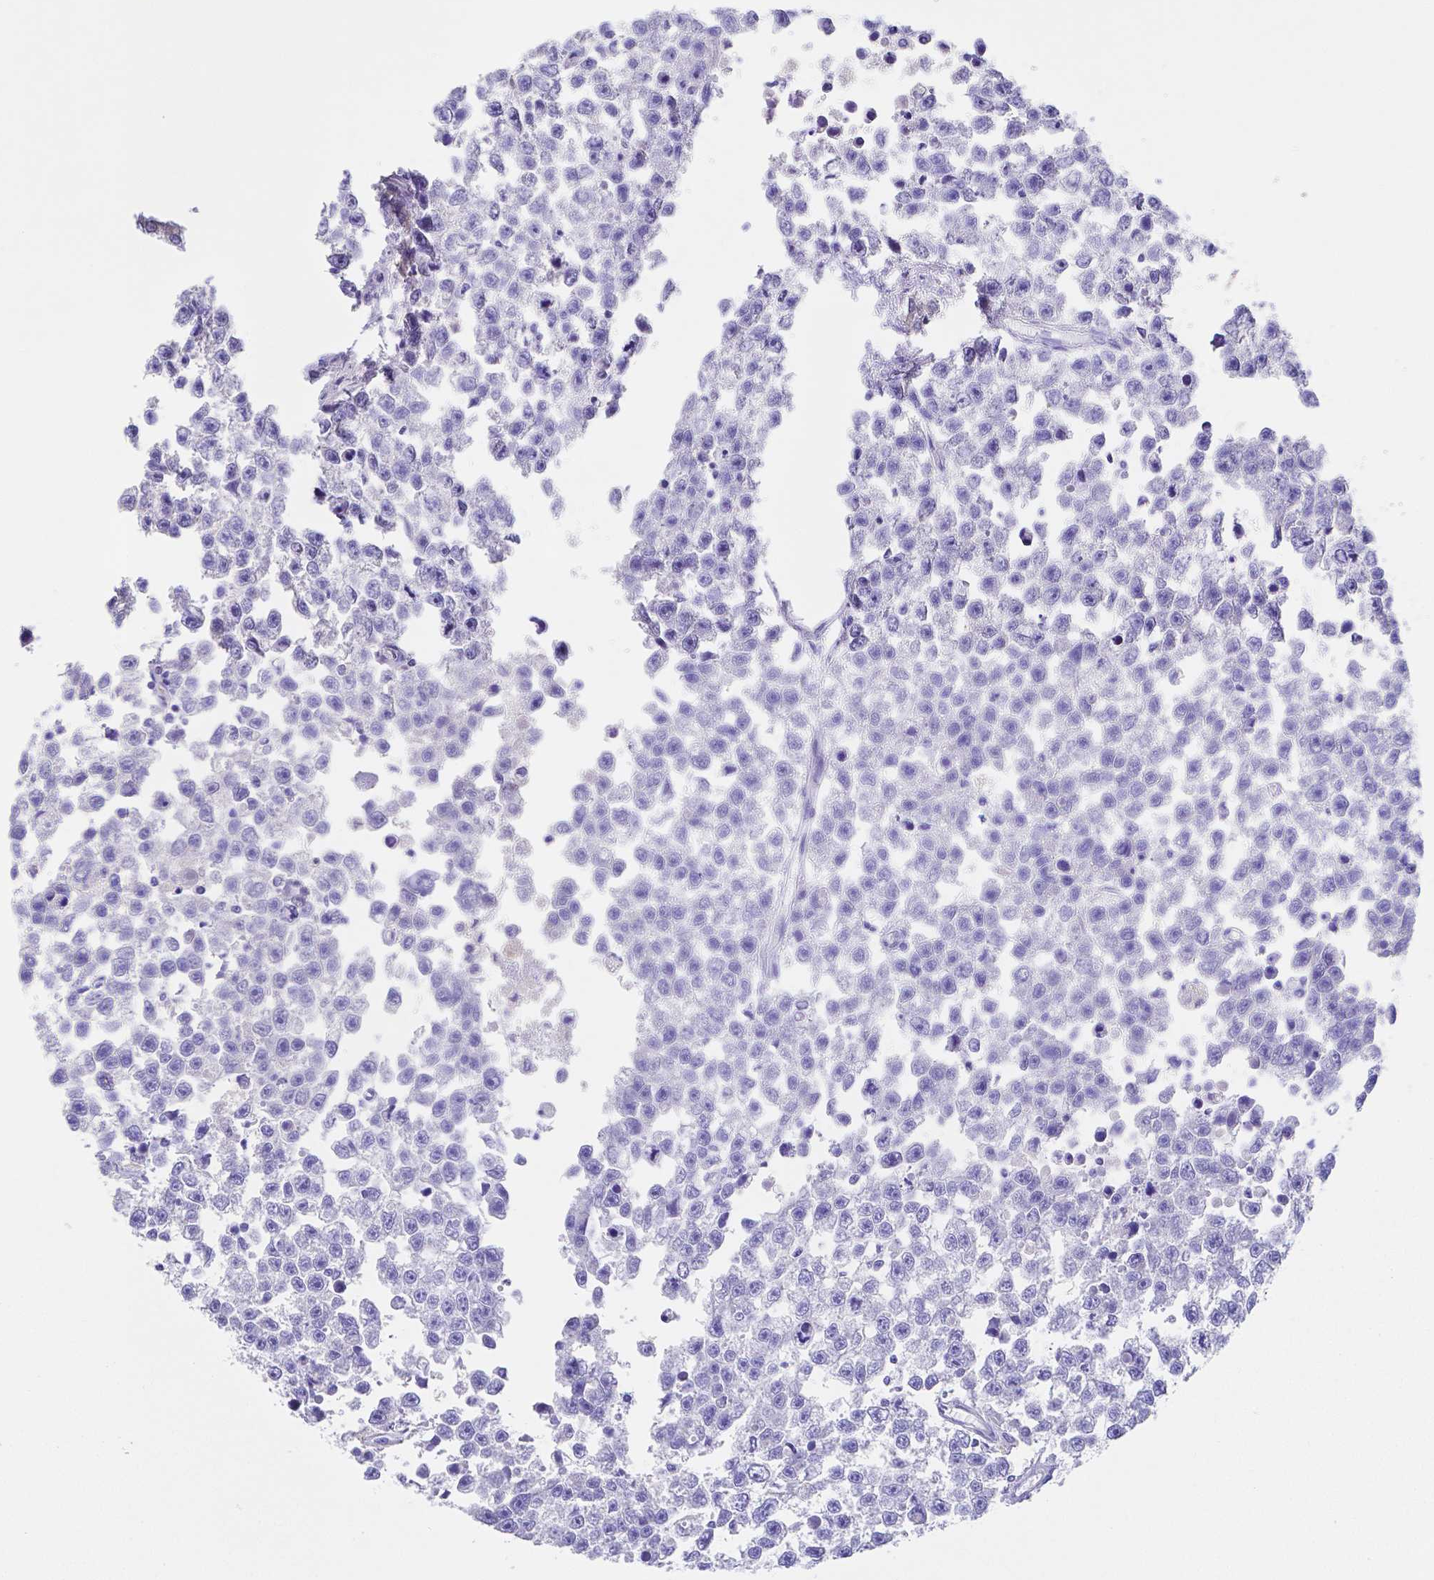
{"staining": {"intensity": "negative", "quantity": "none", "location": "none"}, "tissue": "testis cancer", "cell_type": "Tumor cells", "image_type": "cancer", "snomed": [{"axis": "morphology", "description": "Seminoma, NOS"}, {"axis": "topography", "description": "Testis"}], "caption": "This histopathology image is of testis cancer (seminoma) stained with immunohistochemistry (IHC) to label a protein in brown with the nuclei are counter-stained blue. There is no staining in tumor cells. Brightfield microscopy of immunohistochemistry stained with DAB (brown) and hematoxylin (blue), captured at high magnification.", "gene": "ZG16B", "patient": {"sex": "male", "age": 26}}